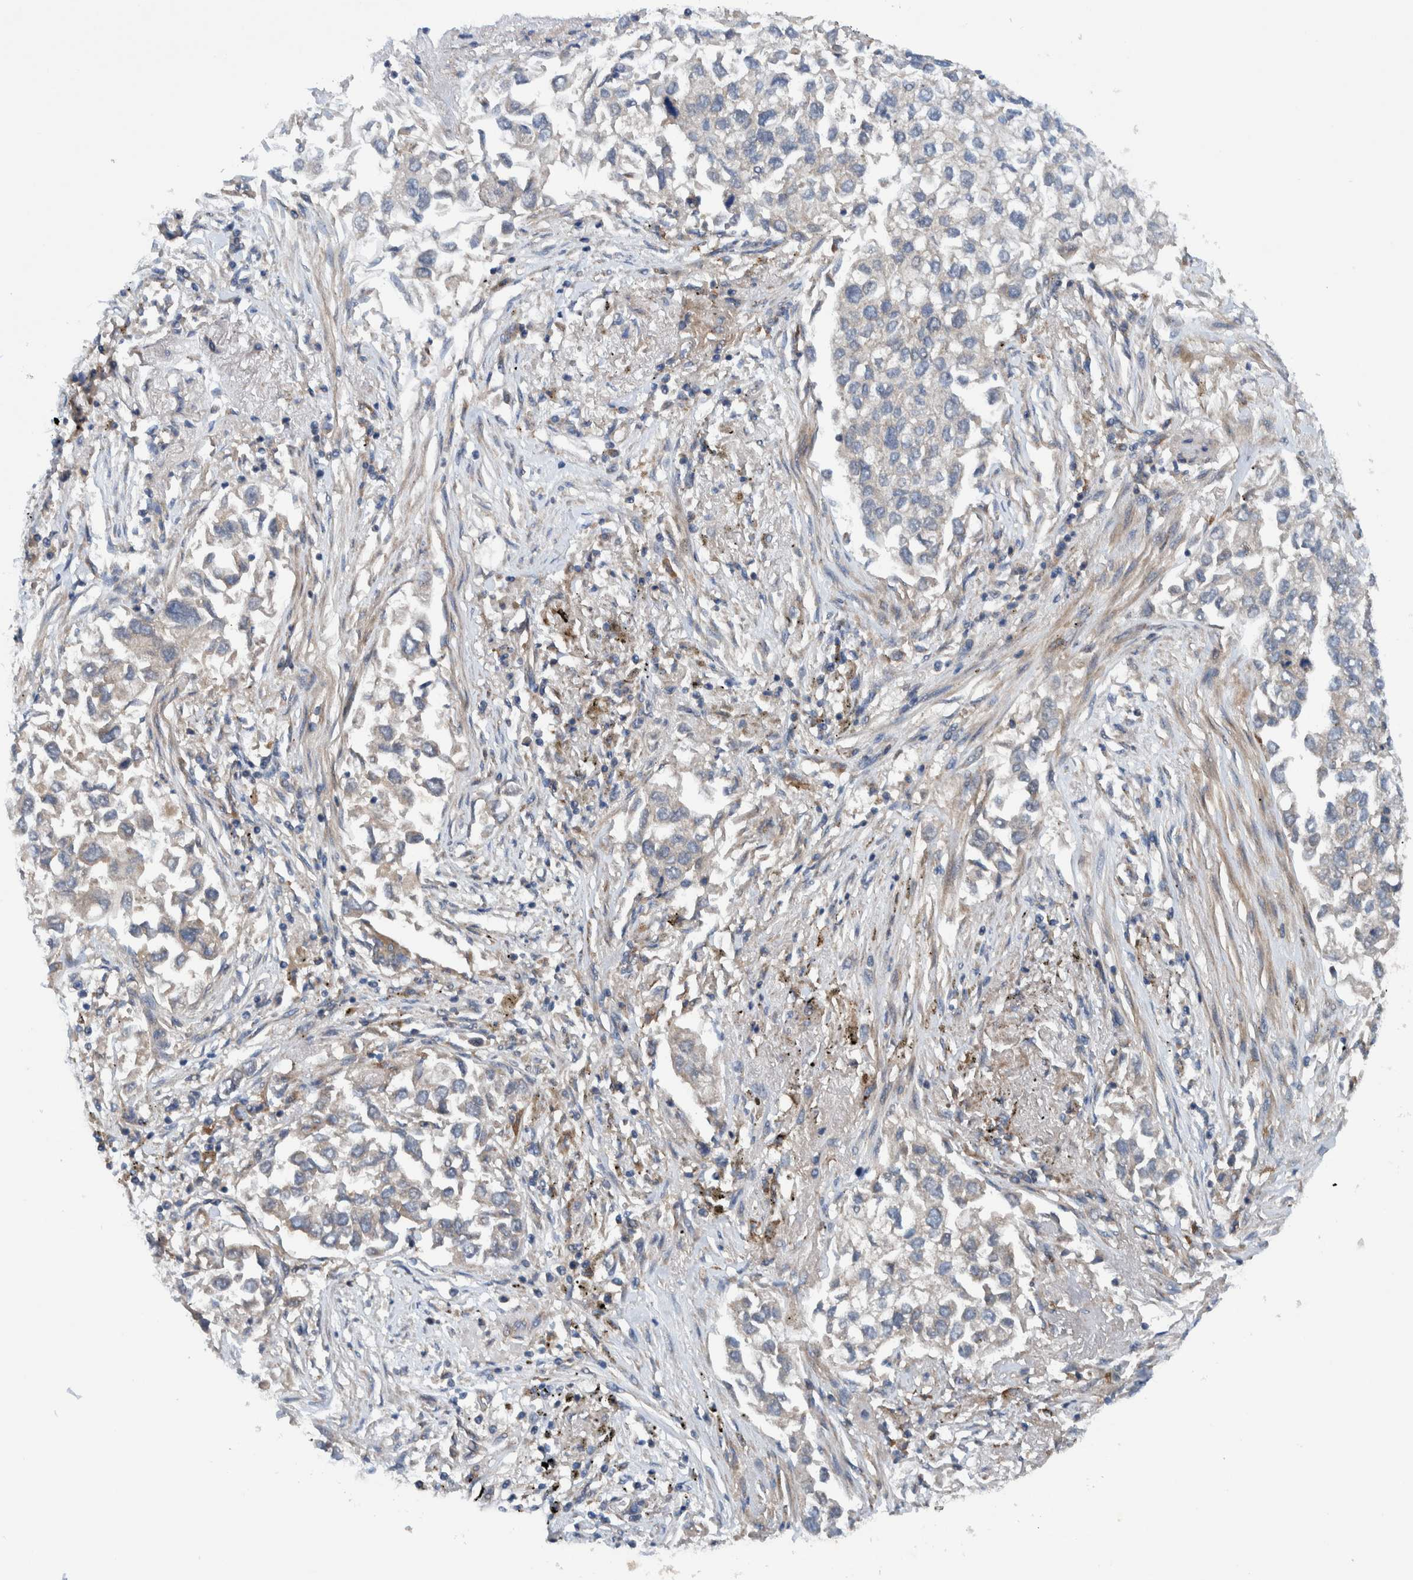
{"staining": {"intensity": "negative", "quantity": "none", "location": "none"}, "tissue": "lung cancer", "cell_type": "Tumor cells", "image_type": "cancer", "snomed": [{"axis": "morphology", "description": "Inflammation, NOS"}, {"axis": "morphology", "description": "Adenocarcinoma, NOS"}, {"axis": "topography", "description": "Lung"}], "caption": "There is no significant expression in tumor cells of lung cancer.", "gene": "ITIH3", "patient": {"sex": "male", "age": 63}}